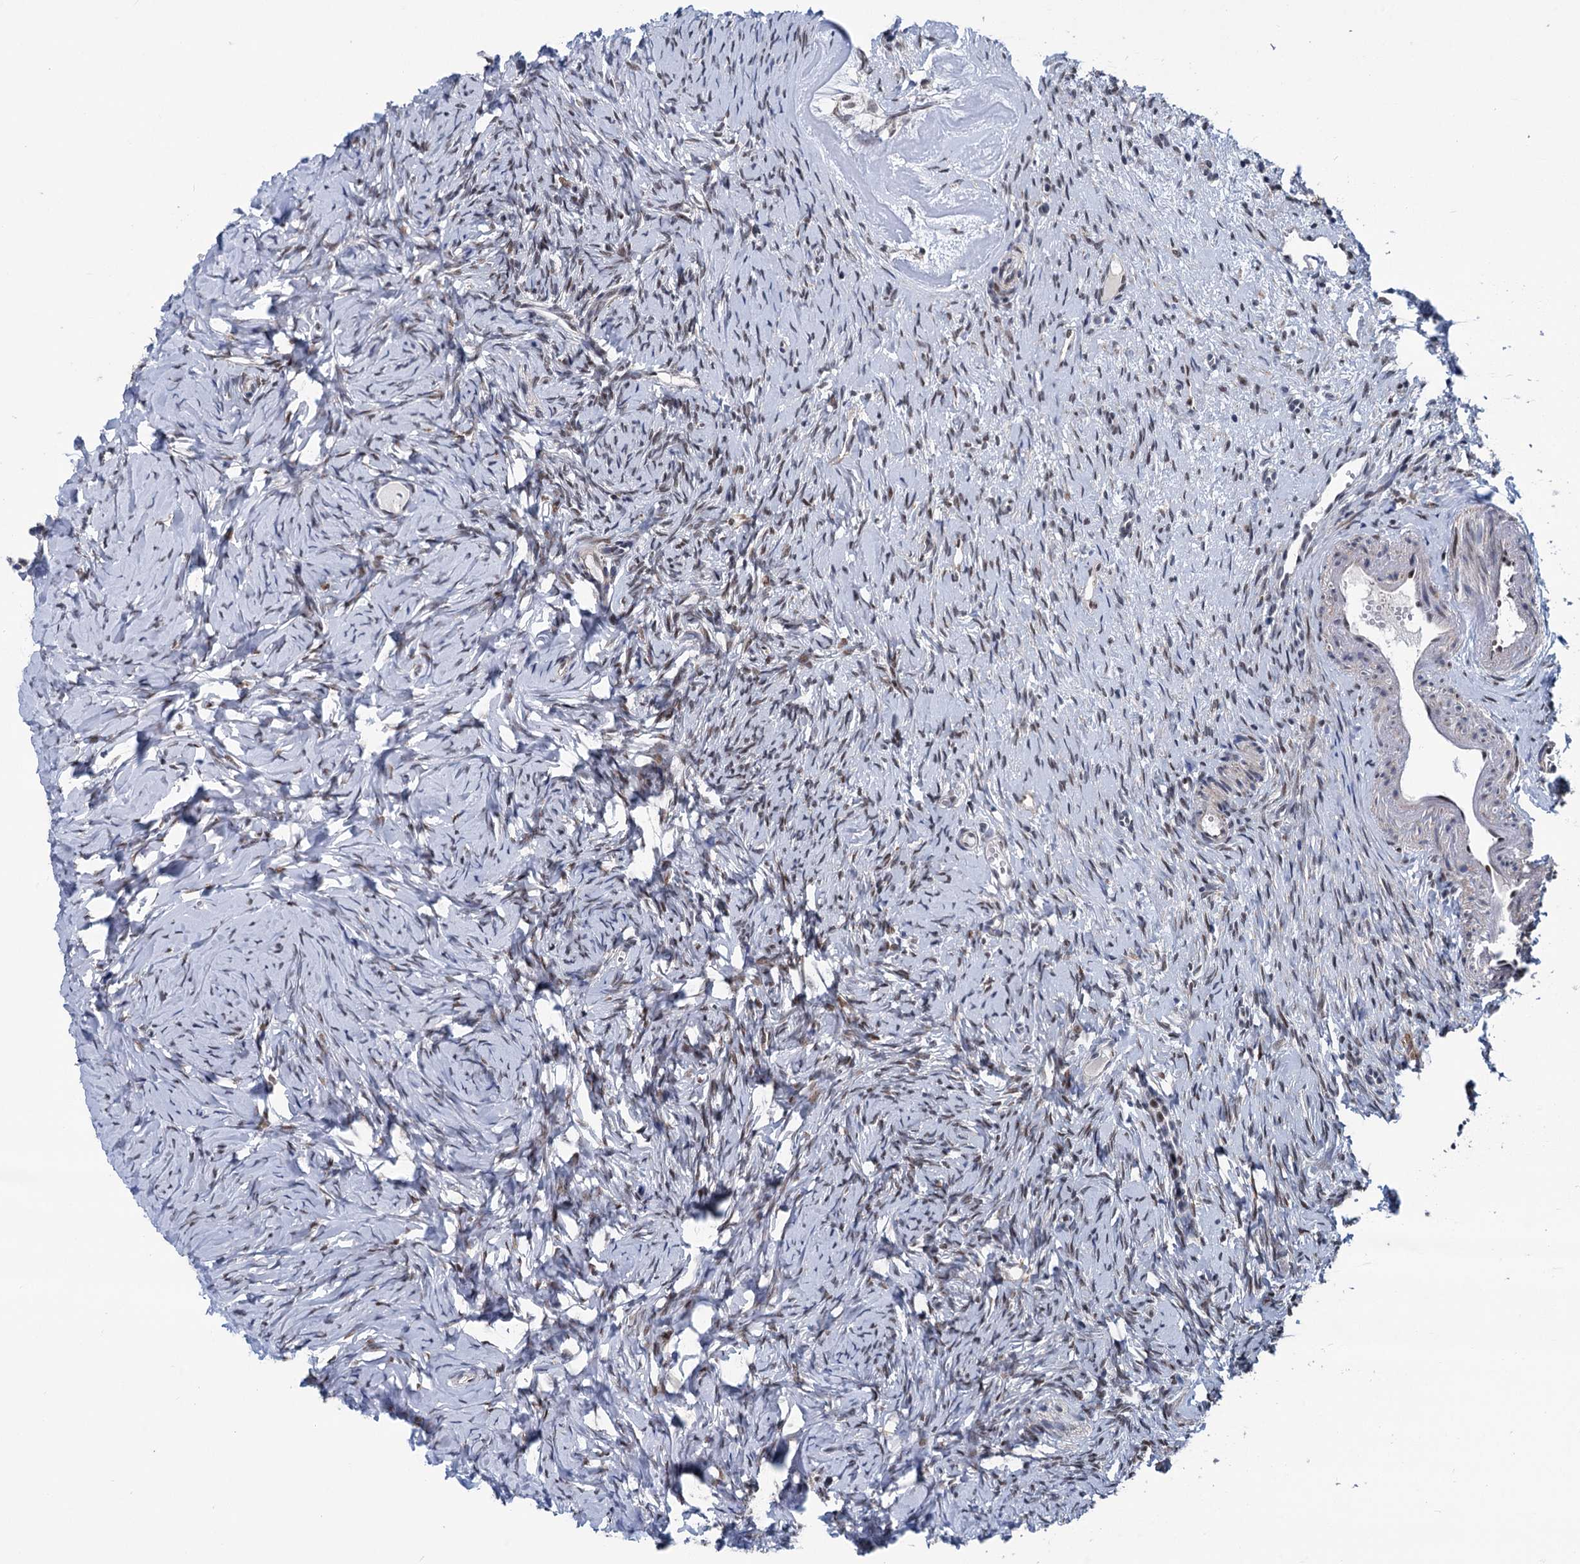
{"staining": {"intensity": "weak", "quantity": "25%-75%", "location": "nuclear"}, "tissue": "ovary", "cell_type": "Ovarian stroma cells", "image_type": "normal", "snomed": [{"axis": "morphology", "description": "Normal tissue, NOS"}, {"axis": "topography", "description": "Ovary"}], "caption": "Immunohistochemical staining of benign ovary displays low levels of weak nuclear expression in approximately 25%-75% of ovarian stroma cells. (brown staining indicates protein expression, while blue staining denotes nuclei).", "gene": "MORN3", "patient": {"sex": "female", "age": 51}}